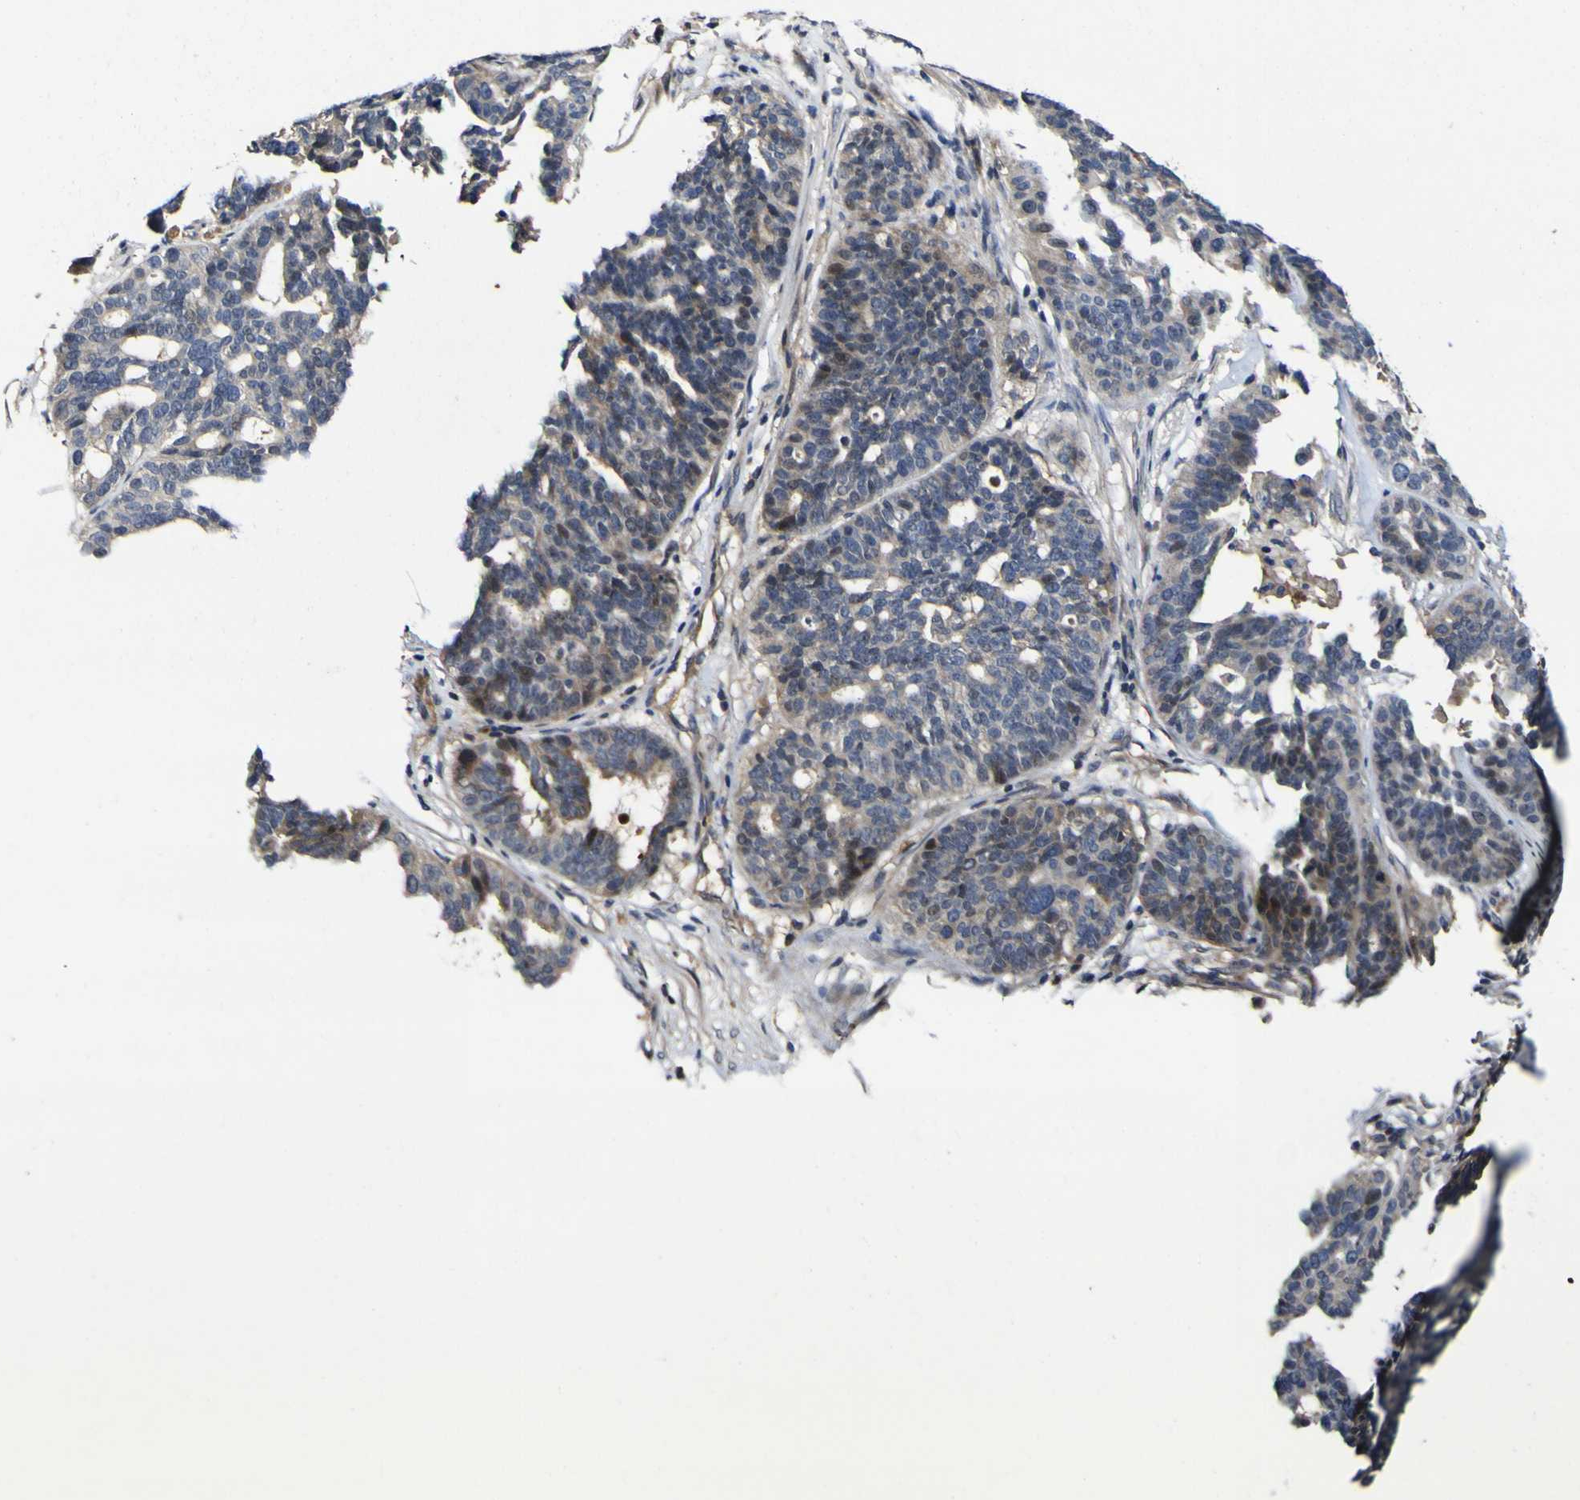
{"staining": {"intensity": "weak", "quantity": "<25%", "location": "cytoplasmic/membranous"}, "tissue": "ovarian cancer", "cell_type": "Tumor cells", "image_type": "cancer", "snomed": [{"axis": "morphology", "description": "Cystadenocarcinoma, serous, NOS"}, {"axis": "topography", "description": "Ovary"}], "caption": "Tumor cells show no significant positivity in ovarian serous cystadenocarcinoma.", "gene": "CCL2", "patient": {"sex": "female", "age": 59}}